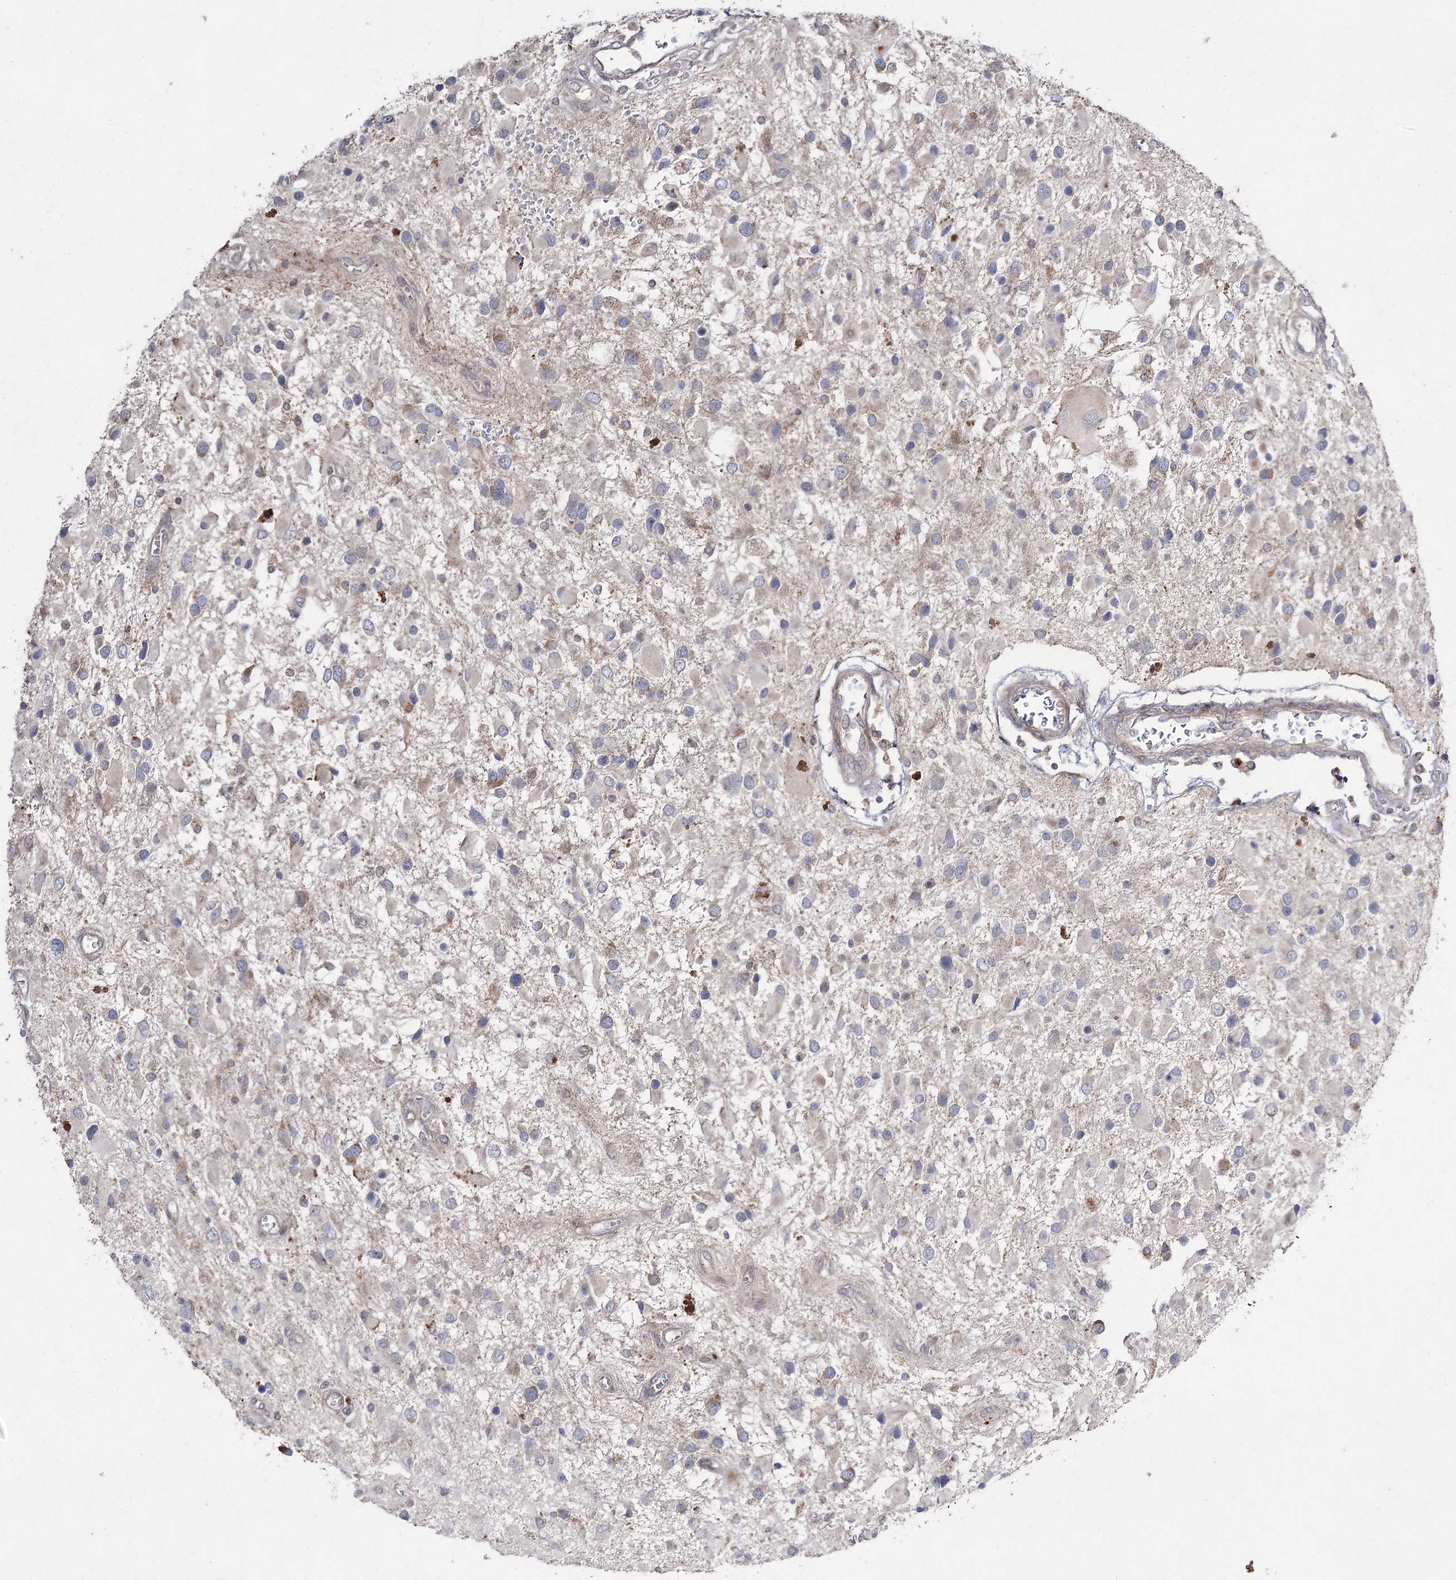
{"staining": {"intensity": "weak", "quantity": "<25%", "location": "cytoplasmic/membranous"}, "tissue": "glioma", "cell_type": "Tumor cells", "image_type": "cancer", "snomed": [{"axis": "morphology", "description": "Glioma, malignant, High grade"}, {"axis": "topography", "description": "Brain"}], "caption": "Tumor cells show no significant positivity in malignant high-grade glioma.", "gene": "FANCL", "patient": {"sex": "male", "age": 53}}